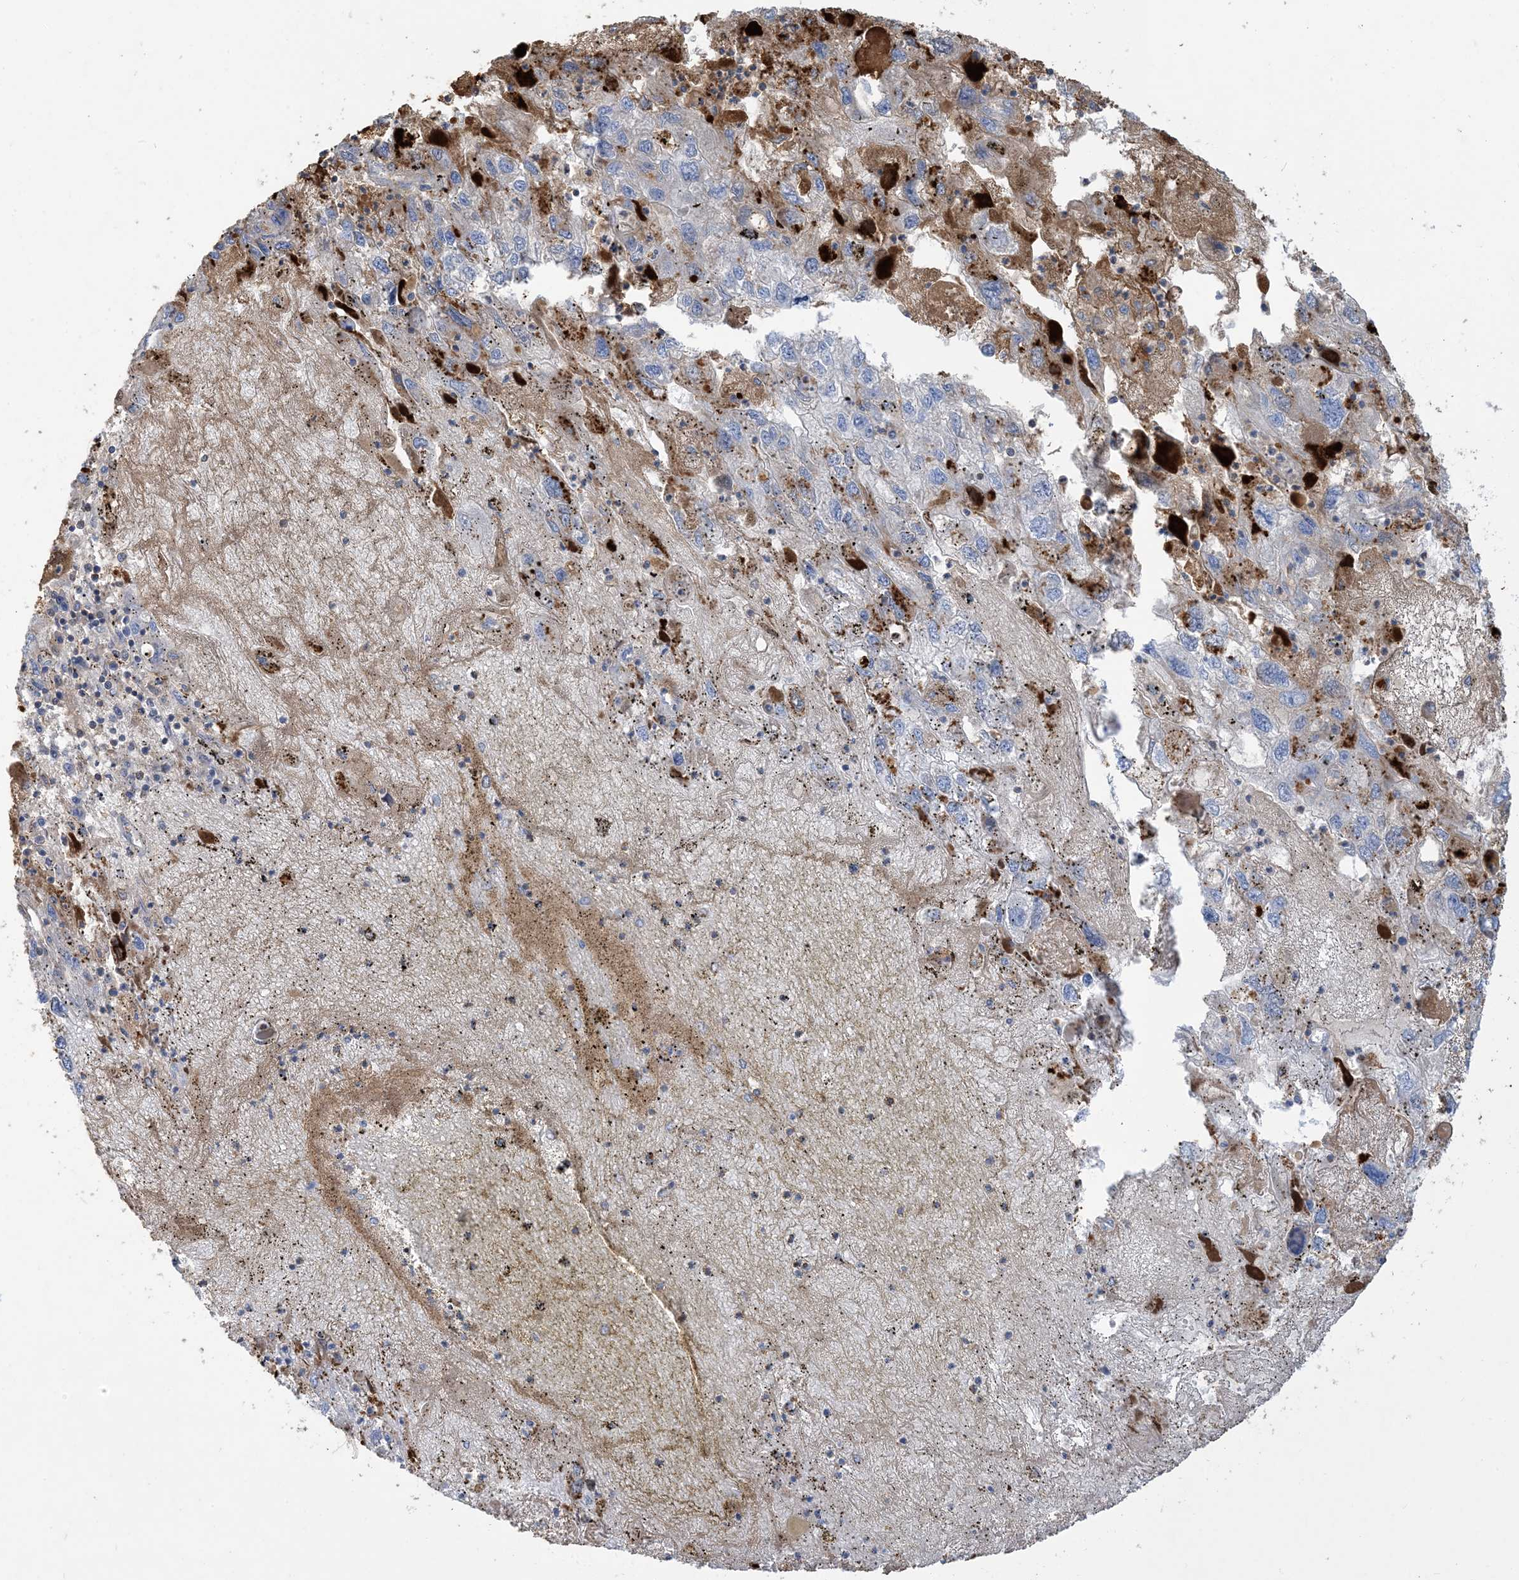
{"staining": {"intensity": "moderate", "quantity": "<25%", "location": "cytoplasmic/membranous"}, "tissue": "endometrial cancer", "cell_type": "Tumor cells", "image_type": "cancer", "snomed": [{"axis": "morphology", "description": "Adenocarcinoma, NOS"}, {"axis": "topography", "description": "Endometrium"}], "caption": "Approximately <25% of tumor cells in adenocarcinoma (endometrial) exhibit moderate cytoplasmic/membranous protein expression as visualized by brown immunohistochemical staining.", "gene": "GTF3C2", "patient": {"sex": "female", "age": 49}}